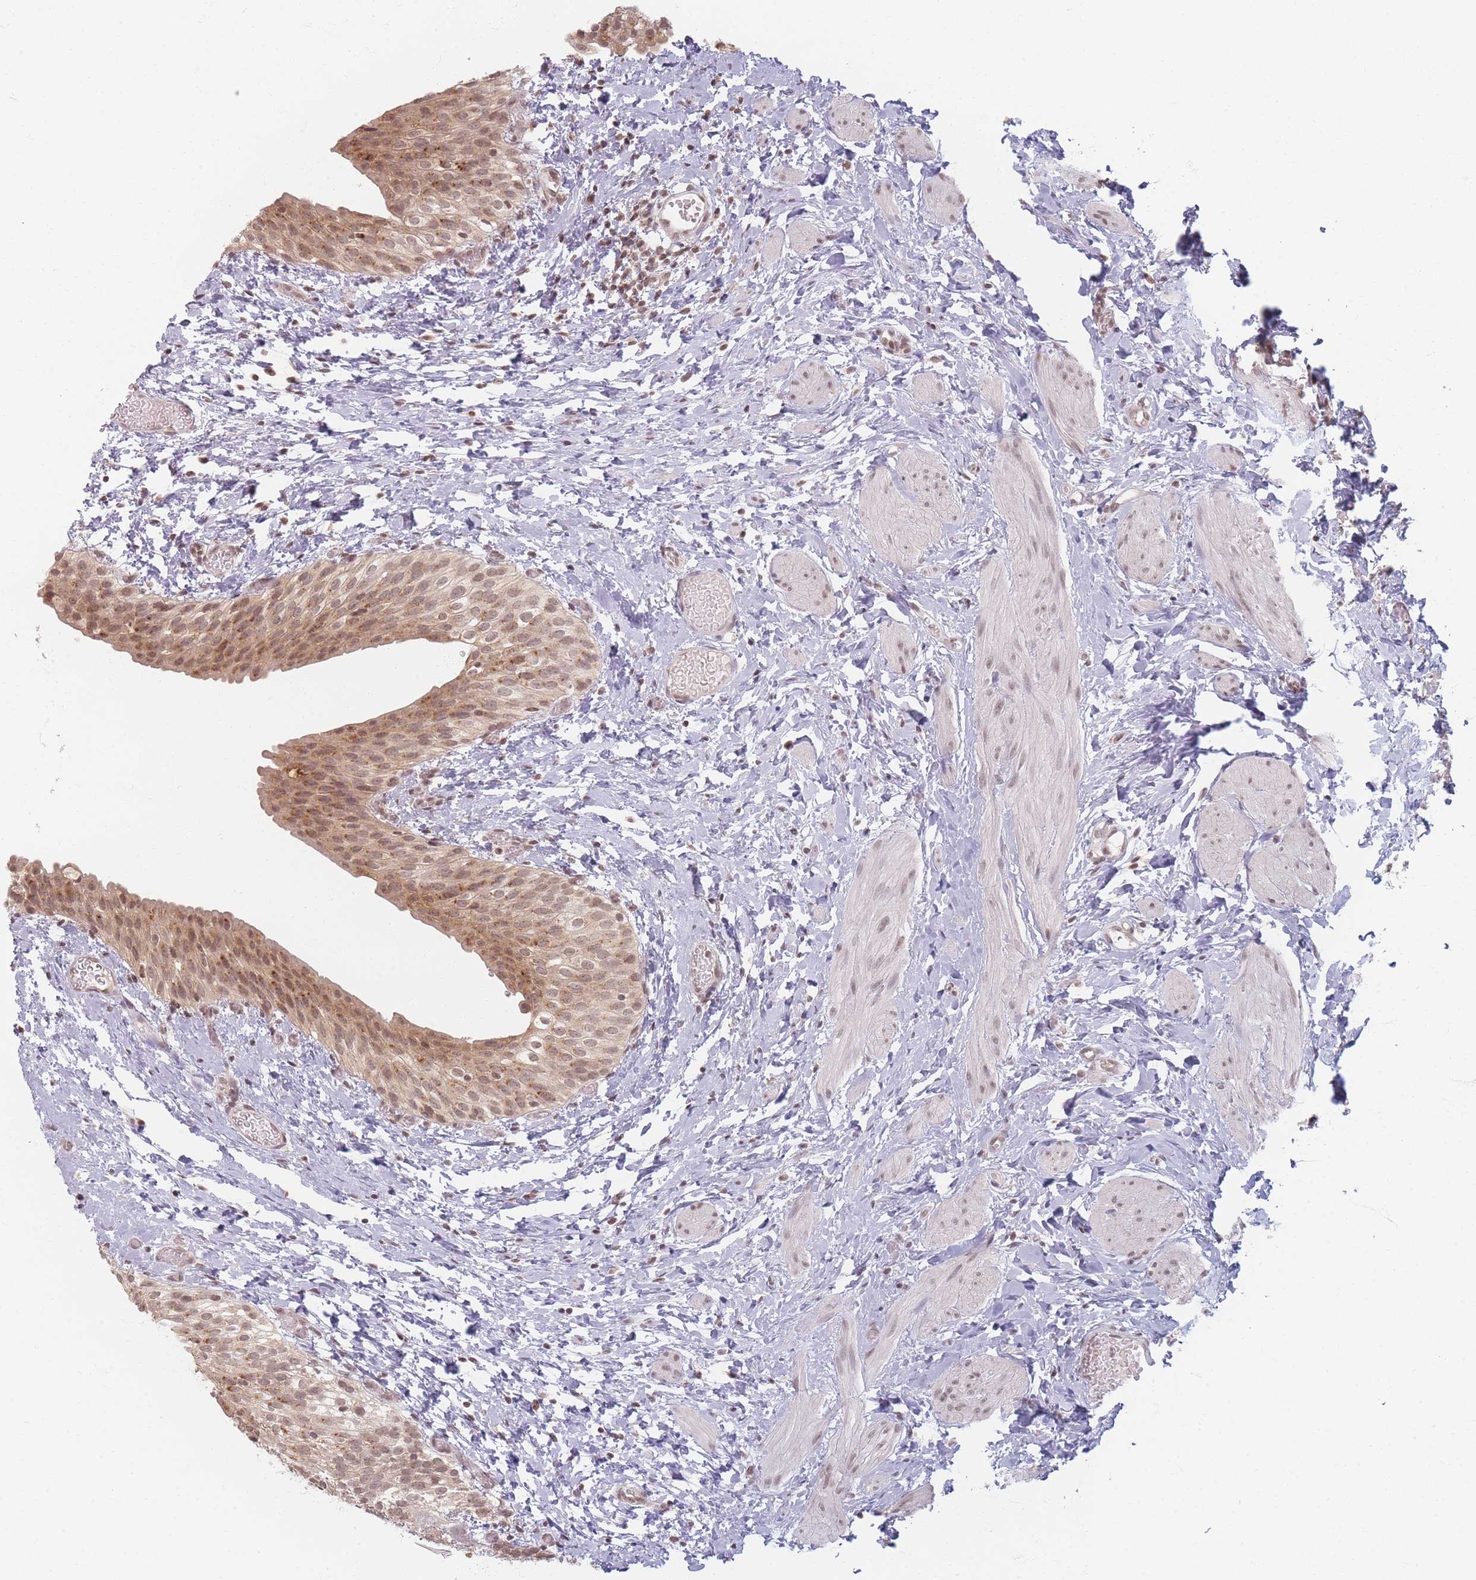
{"staining": {"intensity": "moderate", "quantity": ">75%", "location": "cytoplasmic/membranous,nuclear"}, "tissue": "urinary bladder", "cell_type": "Urothelial cells", "image_type": "normal", "snomed": [{"axis": "morphology", "description": "Normal tissue, NOS"}, {"axis": "topography", "description": "Urinary bladder"}], "caption": "Immunohistochemistry (IHC) of normal human urinary bladder shows medium levels of moderate cytoplasmic/membranous,nuclear staining in about >75% of urothelial cells.", "gene": "SPATA45", "patient": {"sex": "male", "age": 1}}